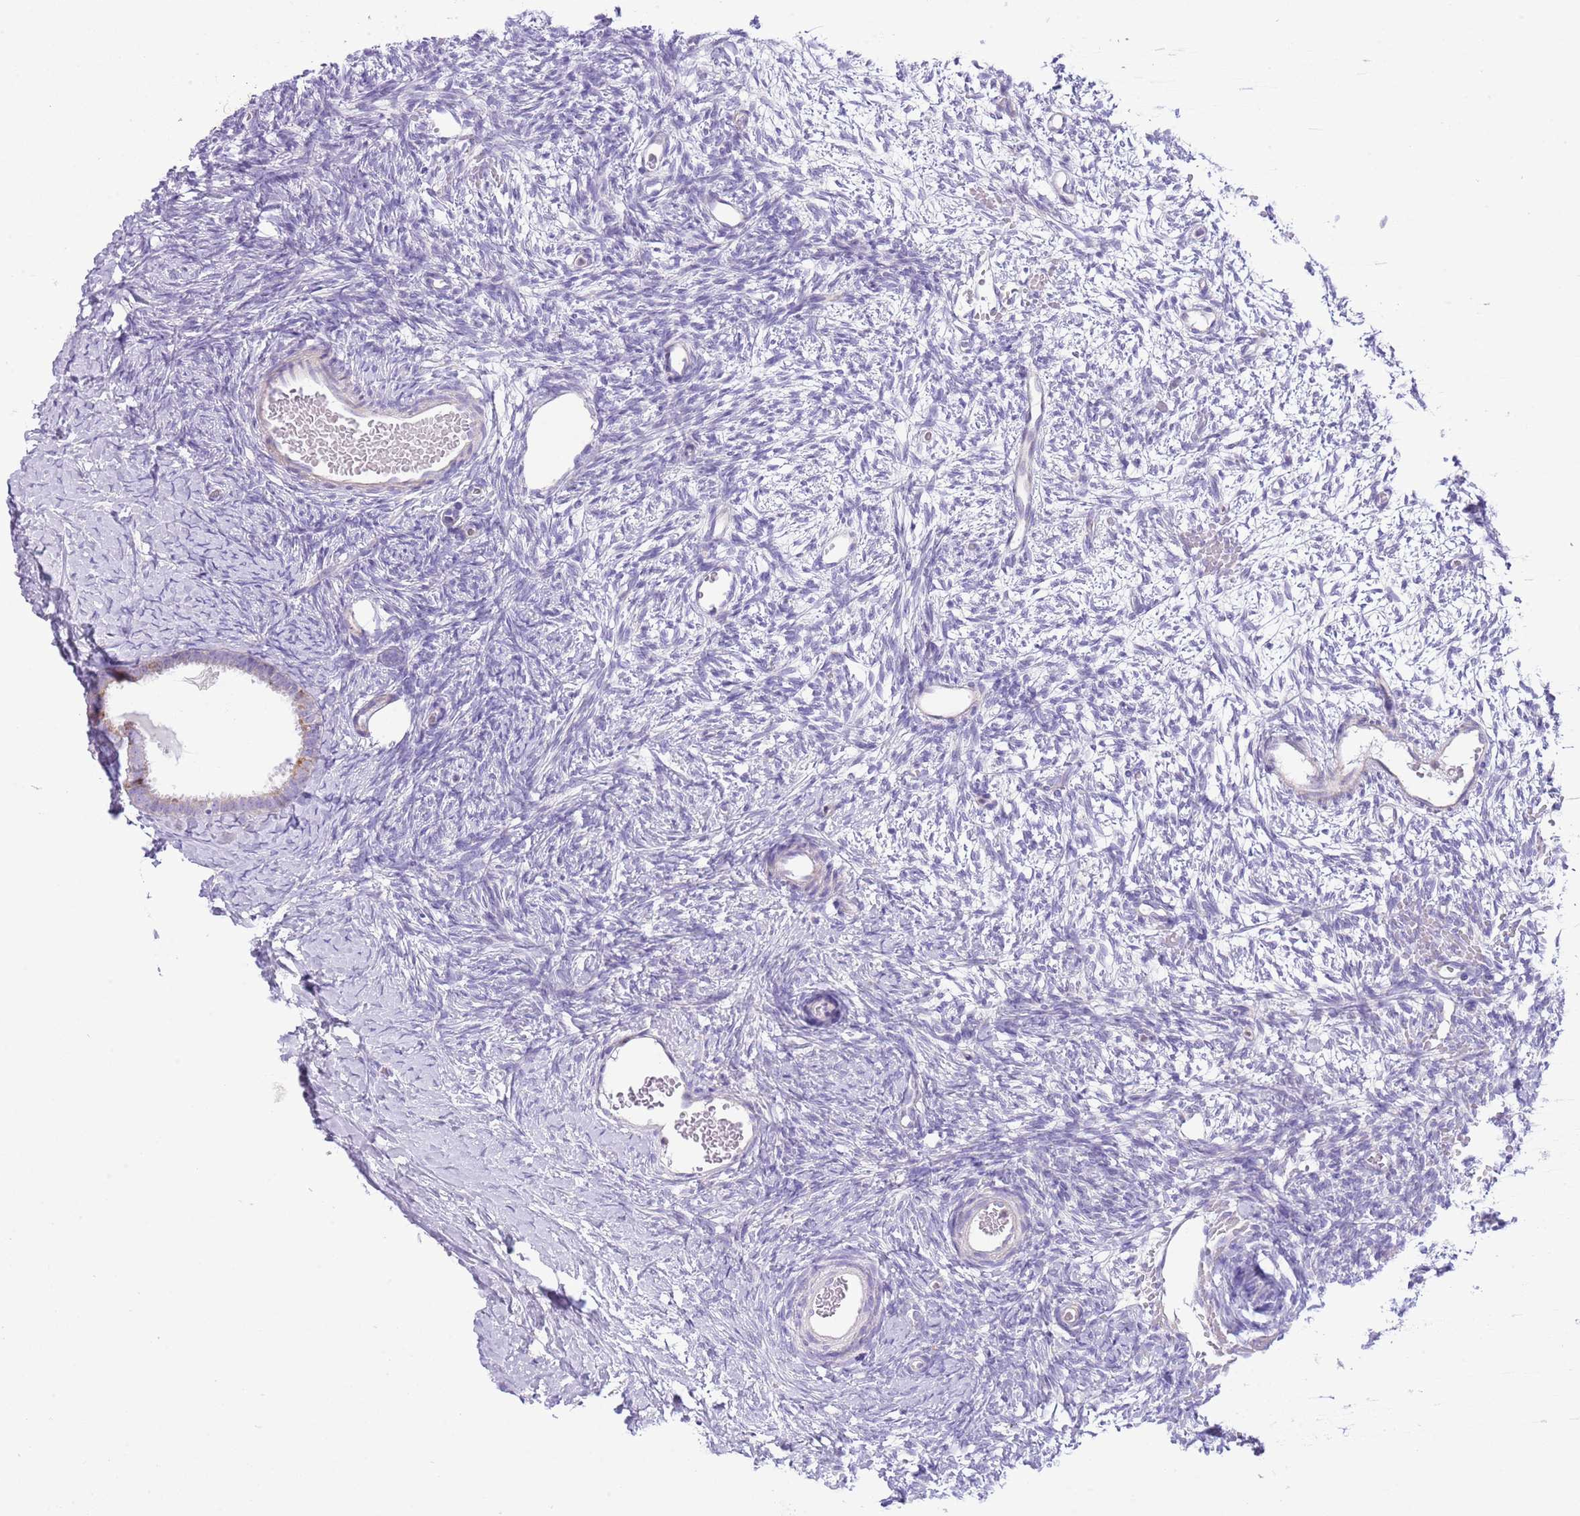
{"staining": {"intensity": "negative", "quantity": "none", "location": "none"}, "tissue": "ovary", "cell_type": "Follicle cells", "image_type": "normal", "snomed": [{"axis": "morphology", "description": "Normal tissue, NOS"}, {"axis": "topography", "description": "Ovary"}], "caption": "Histopathology image shows no protein positivity in follicle cells of benign ovary. (DAB immunohistochemistry (IHC), high magnification).", "gene": "OAZ2", "patient": {"sex": "female", "age": 39}}